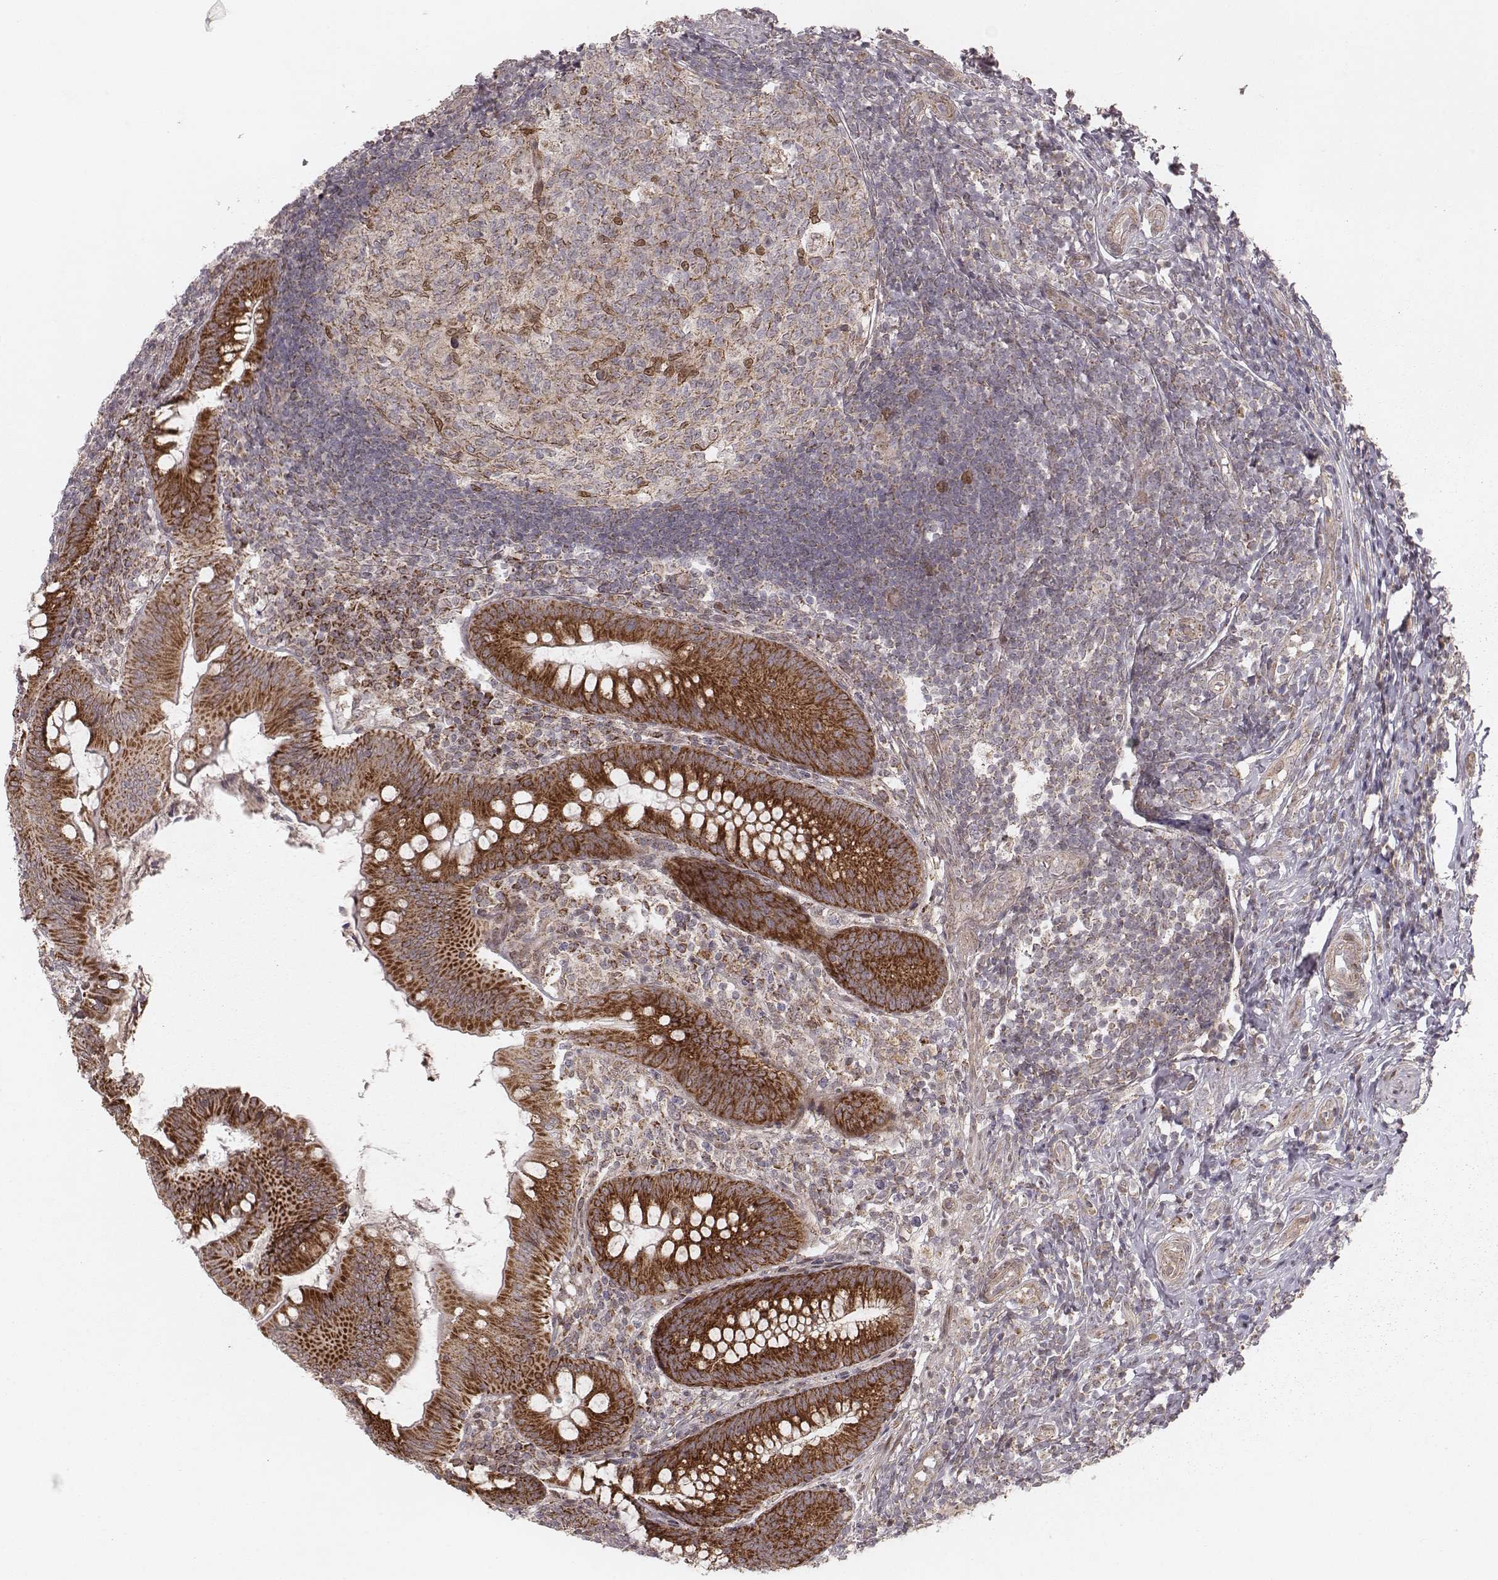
{"staining": {"intensity": "strong", "quantity": ">75%", "location": "cytoplasmic/membranous"}, "tissue": "appendix", "cell_type": "Glandular cells", "image_type": "normal", "snomed": [{"axis": "morphology", "description": "Normal tissue, NOS"}, {"axis": "morphology", "description": "Inflammation, NOS"}, {"axis": "topography", "description": "Appendix"}], "caption": "IHC of unremarkable human appendix exhibits high levels of strong cytoplasmic/membranous expression in about >75% of glandular cells.", "gene": "NDUFA7", "patient": {"sex": "male", "age": 16}}